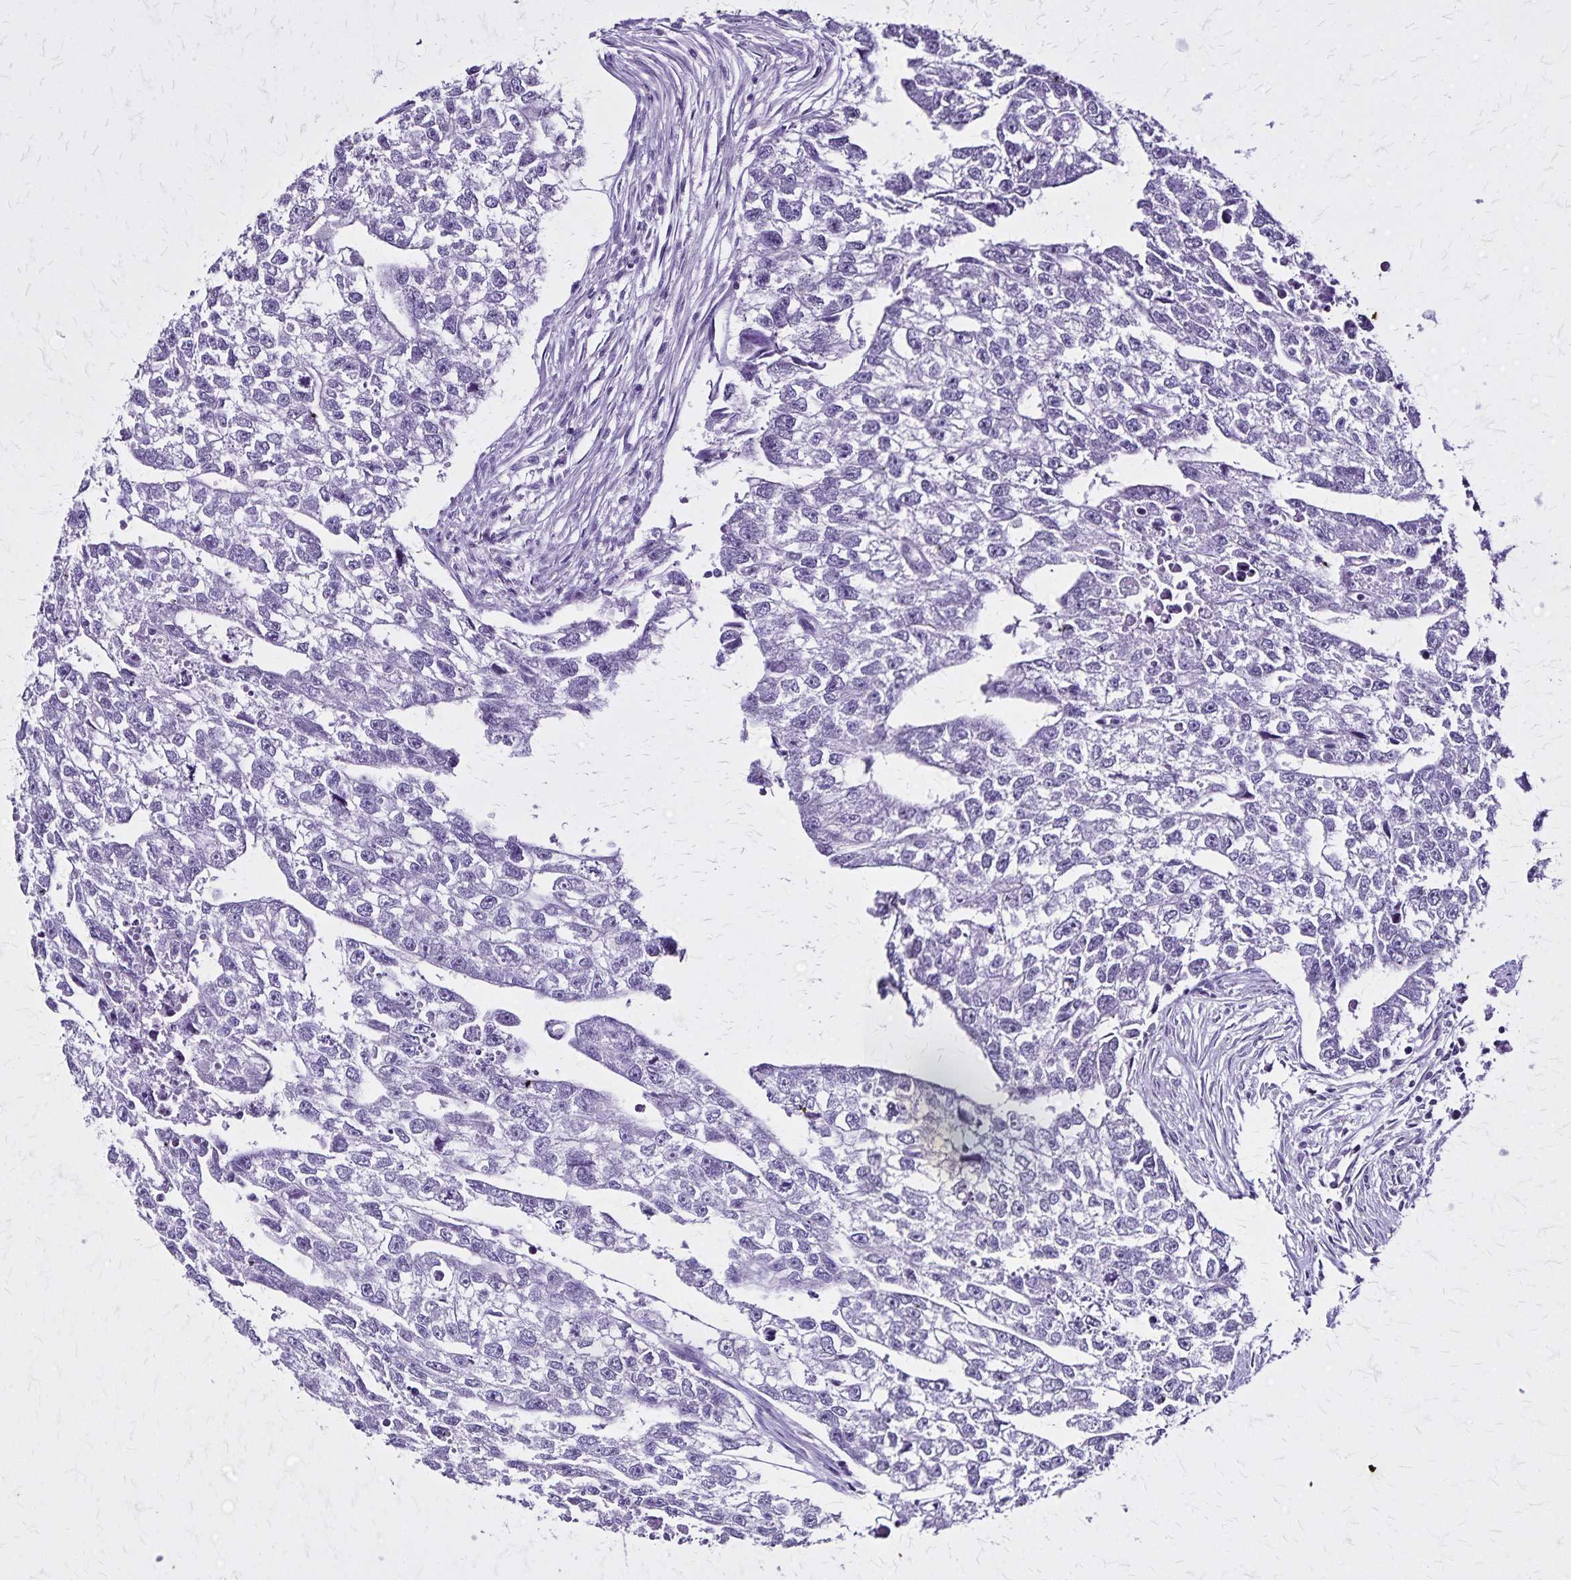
{"staining": {"intensity": "negative", "quantity": "none", "location": "none"}, "tissue": "testis cancer", "cell_type": "Tumor cells", "image_type": "cancer", "snomed": [{"axis": "morphology", "description": "Carcinoma, Embryonal, NOS"}, {"axis": "morphology", "description": "Teratoma, malignant, NOS"}, {"axis": "topography", "description": "Testis"}], "caption": "DAB immunohistochemical staining of human testis cancer (embryonal carcinoma) shows no significant expression in tumor cells.", "gene": "KRT2", "patient": {"sex": "male", "age": 44}}